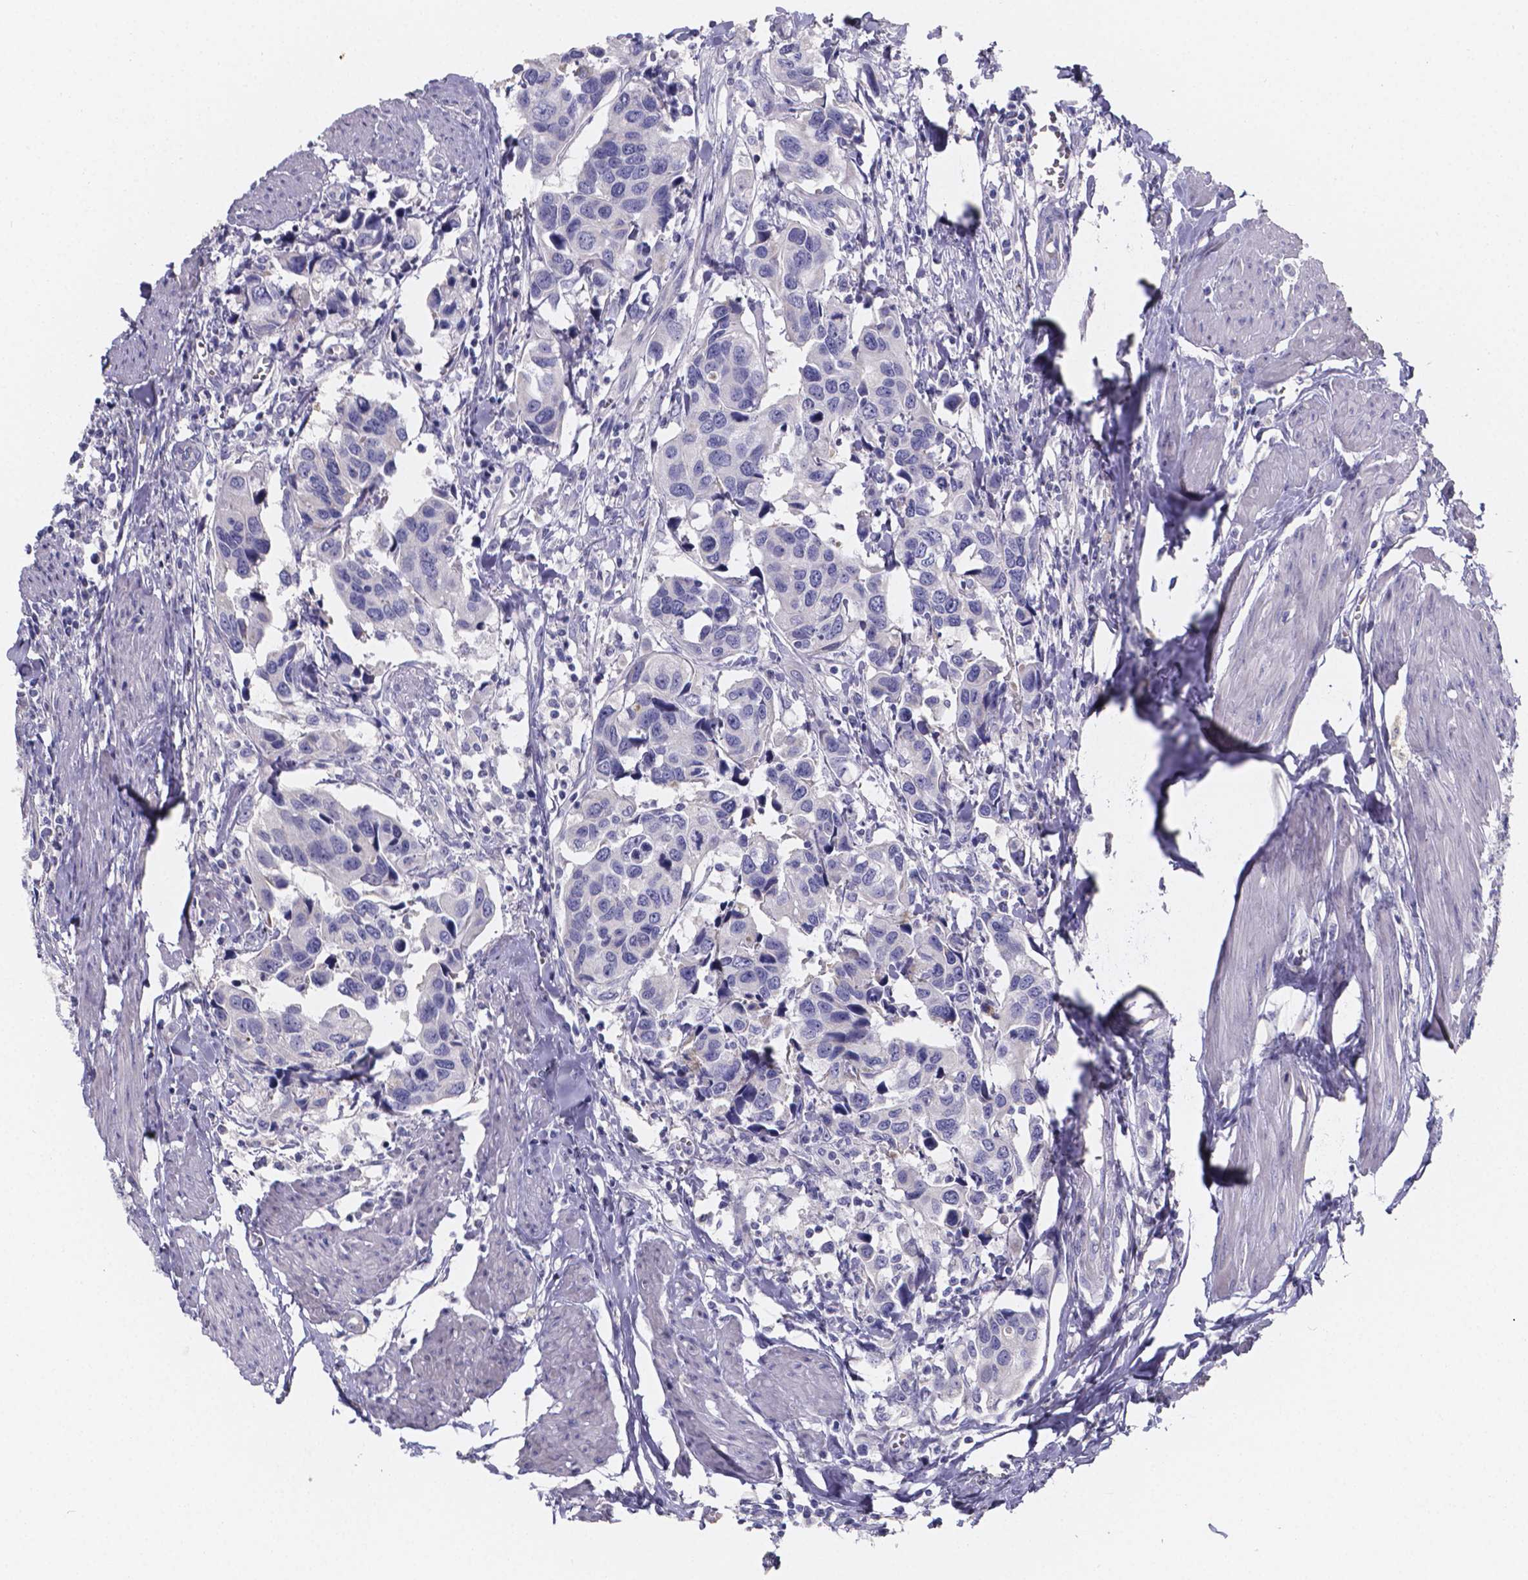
{"staining": {"intensity": "negative", "quantity": "none", "location": "none"}, "tissue": "urothelial cancer", "cell_type": "Tumor cells", "image_type": "cancer", "snomed": [{"axis": "morphology", "description": "Urothelial carcinoma, High grade"}, {"axis": "topography", "description": "Urinary bladder"}], "caption": "IHC photomicrograph of neoplastic tissue: urothelial carcinoma (high-grade) stained with DAB (3,3'-diaminobenzidine) exhibits no significant protein positivity in tumor cells.", "gene": "PAH", "patient": {"sex": "male", "age": 60}}